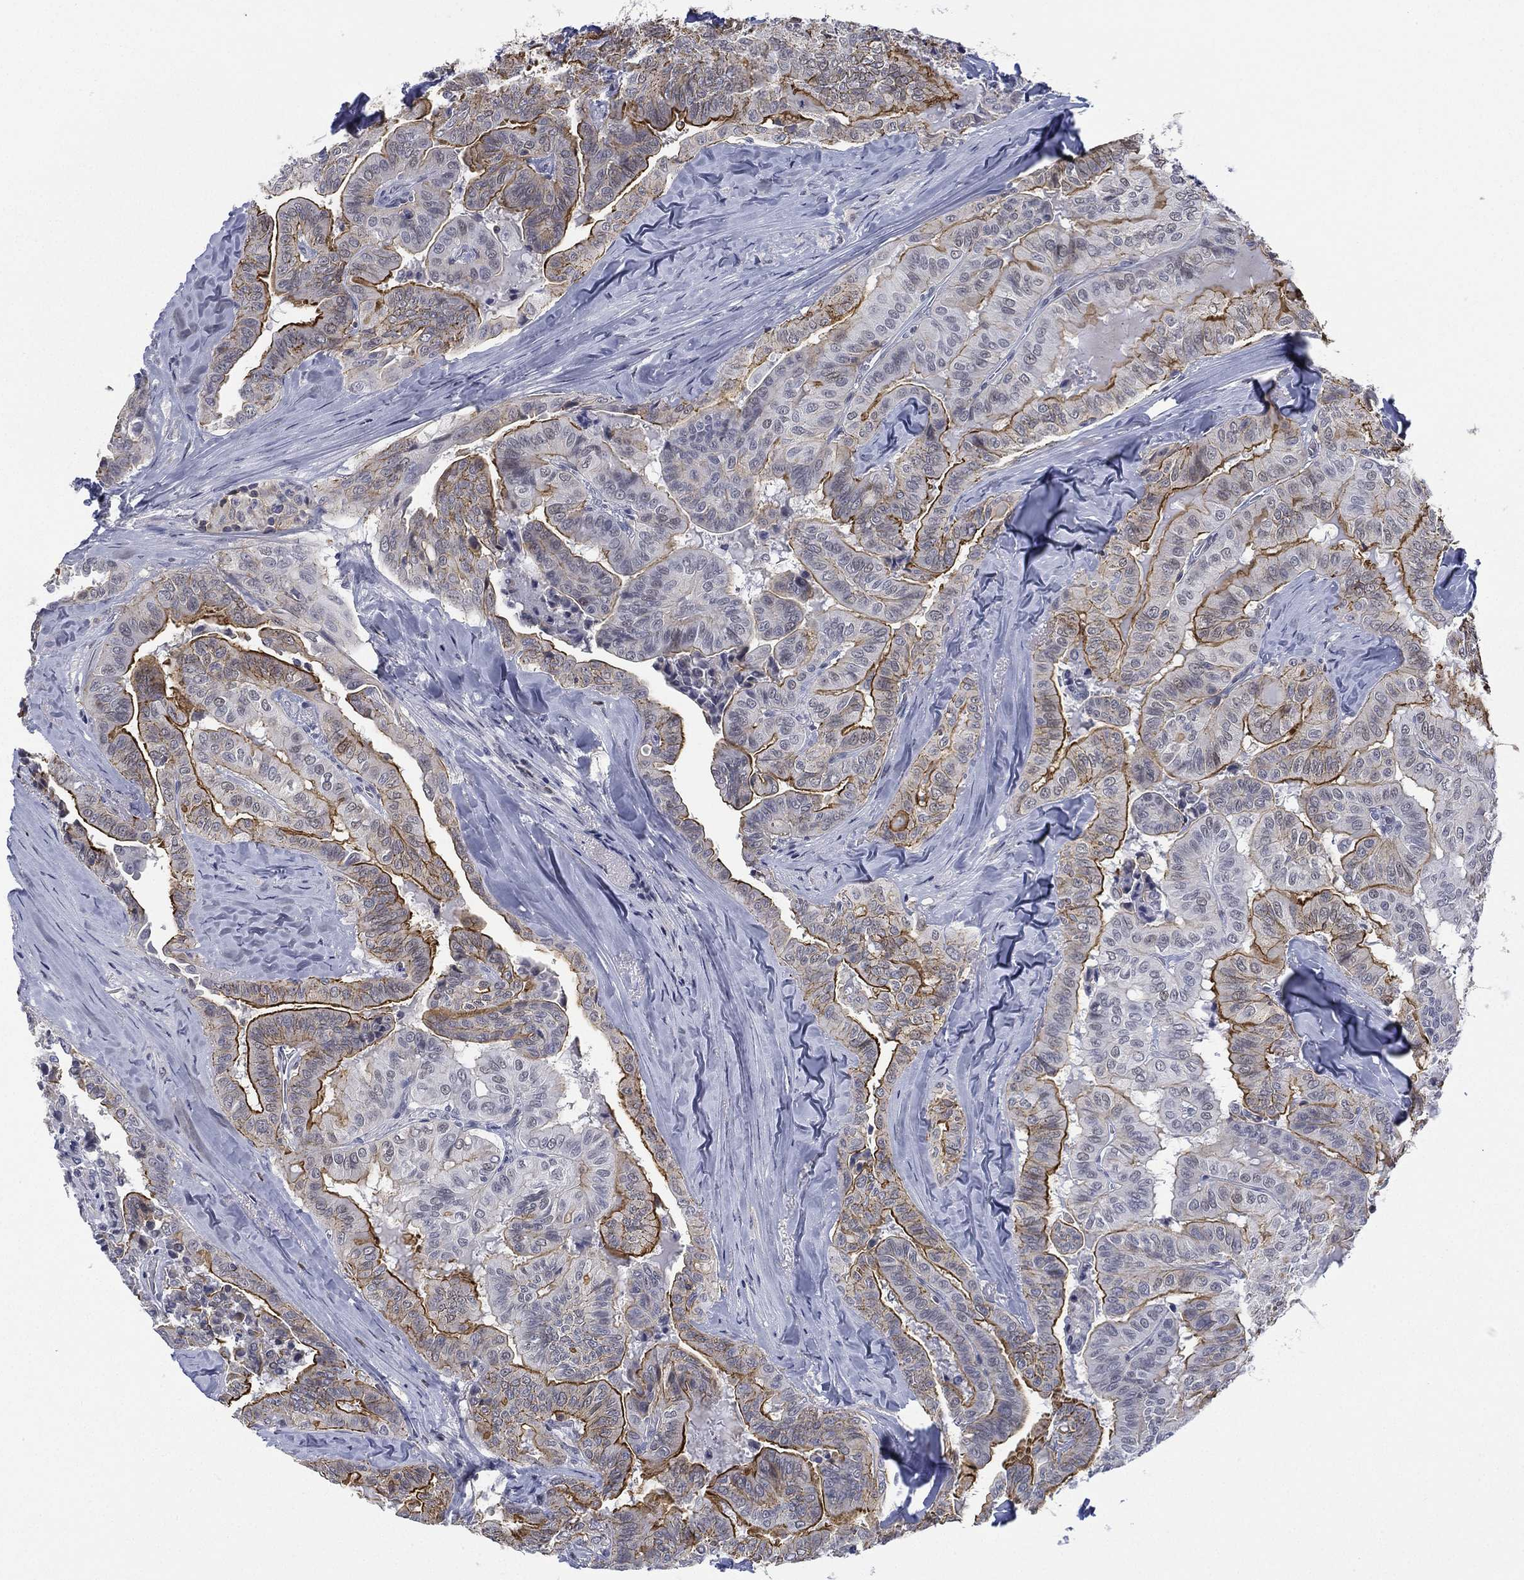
{"staining": {"intensity": "strong", "quantity": "25%-75%", "location": "cytoplasmic/membranous"}, "tissue": "thyroid cancer", "cell_type": "Tumor cells", "image_type": "cancer", "snomed": [{"axis": "morphology", "description": "Papillary adenocarcinoma, NOS"}, {"axis": "topography", "description": "Thyroid gland"}], "caption": "DAB (3,3'-diaminobenzidine) immunohistochemical staining of human thyroid cancer reveals strong cytoplasmic/membranous protein expression in approximately 25%-75% of tumor cells. Nuclei are stained in blue.", "gene": "ZNF711", "patient": {"sex": "female", "age": 68}}